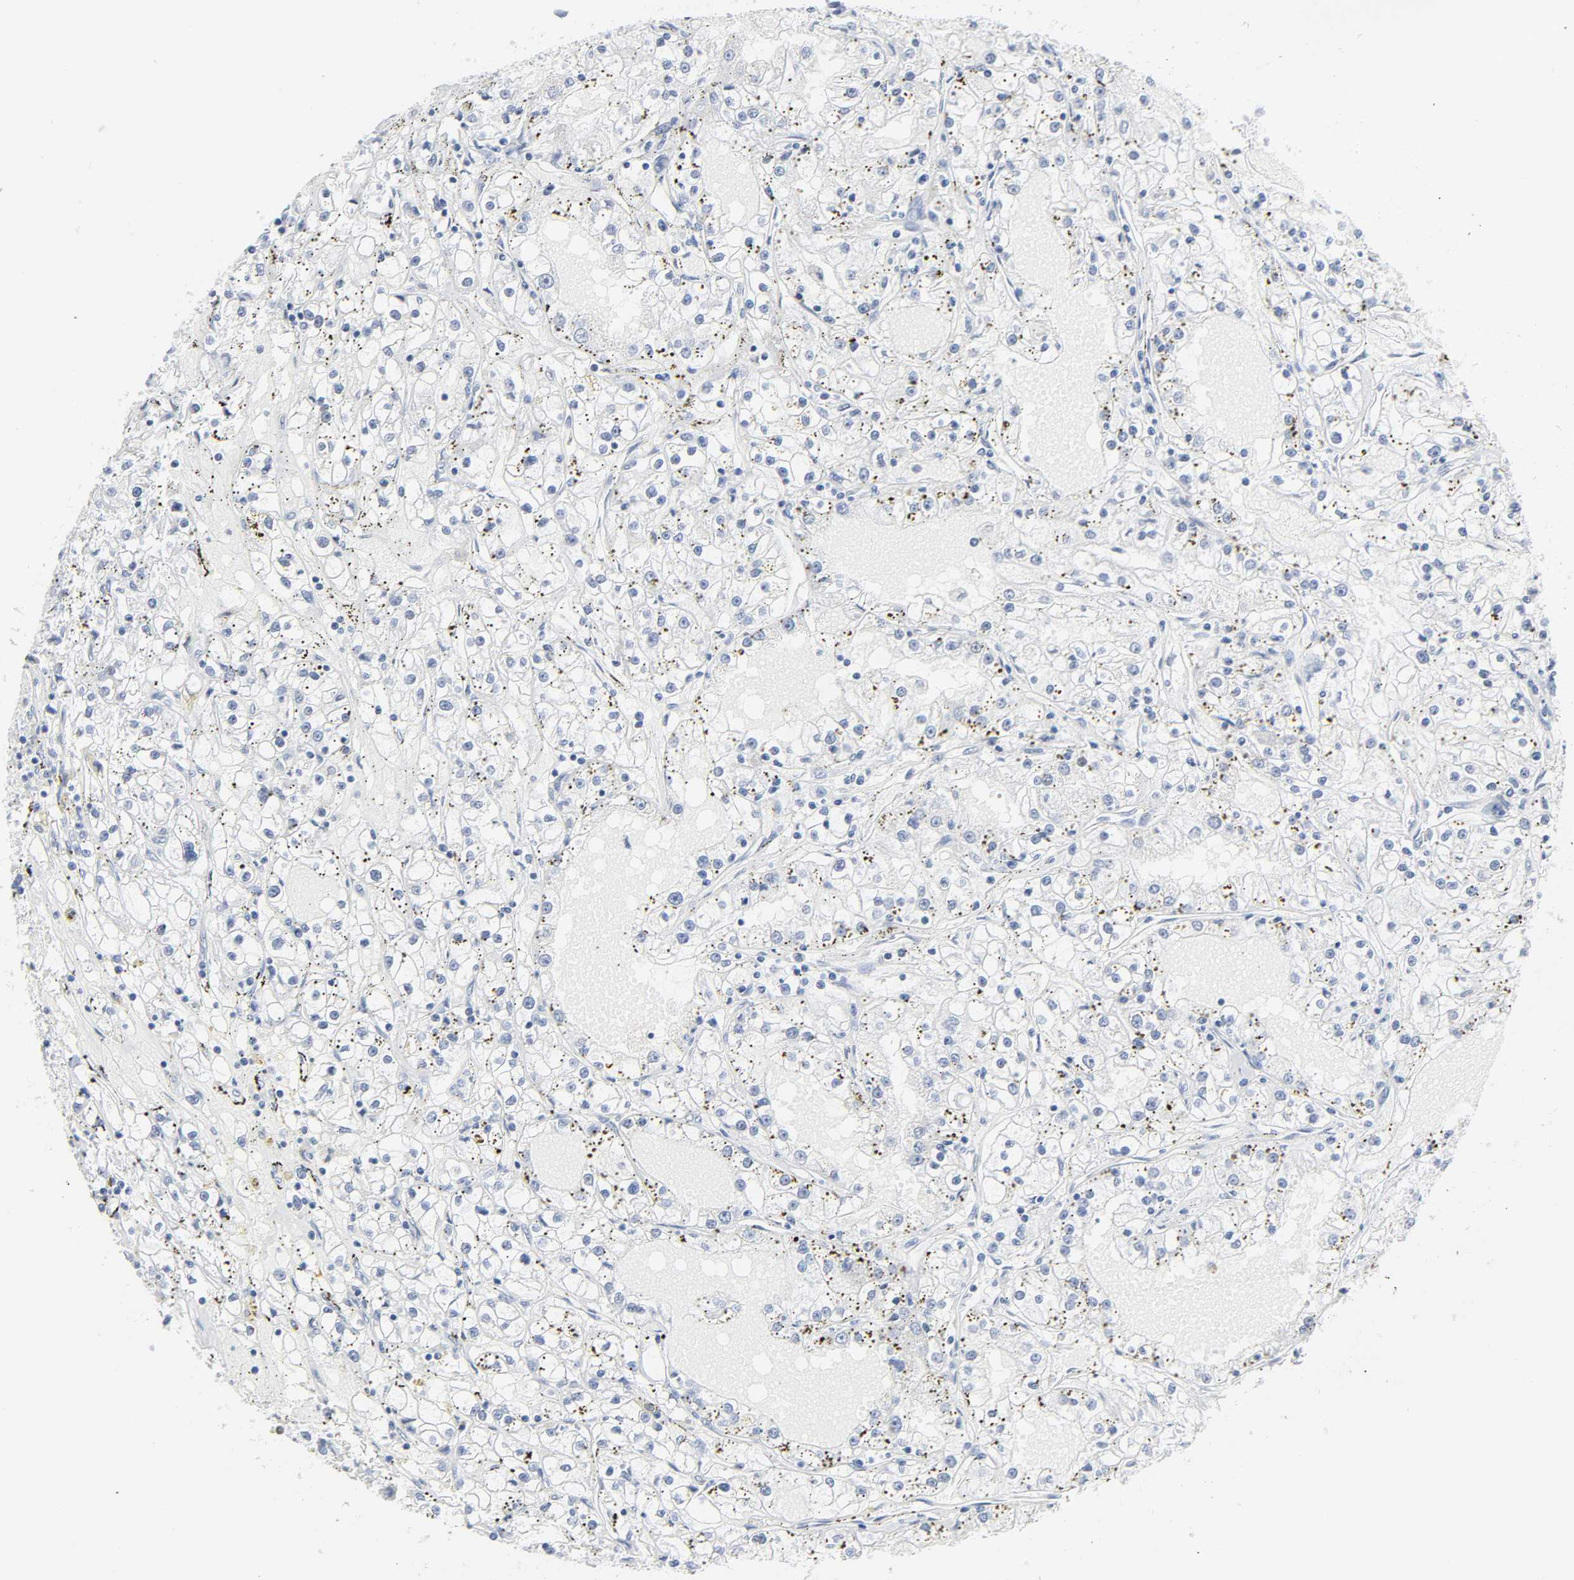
{"staining": {"intensity": "negative", "quantity": "none", "location": "none"}, "tissue": "renal cancer", "cell_type": "Tumor cells", "image_type": "cancer", "snomed": [{"axis": "morphology", "description": "Adenocarcinoma, NOS"}, {"axis": "topography", "description": "Kidney"}], "caption": "This is an immunohistochemistry (IHC) image of adenocarcinoma (renal). There is no positivity in tumor cells.", "gene": "ACP3", "patient": {"sex": "male", "age": 56}}